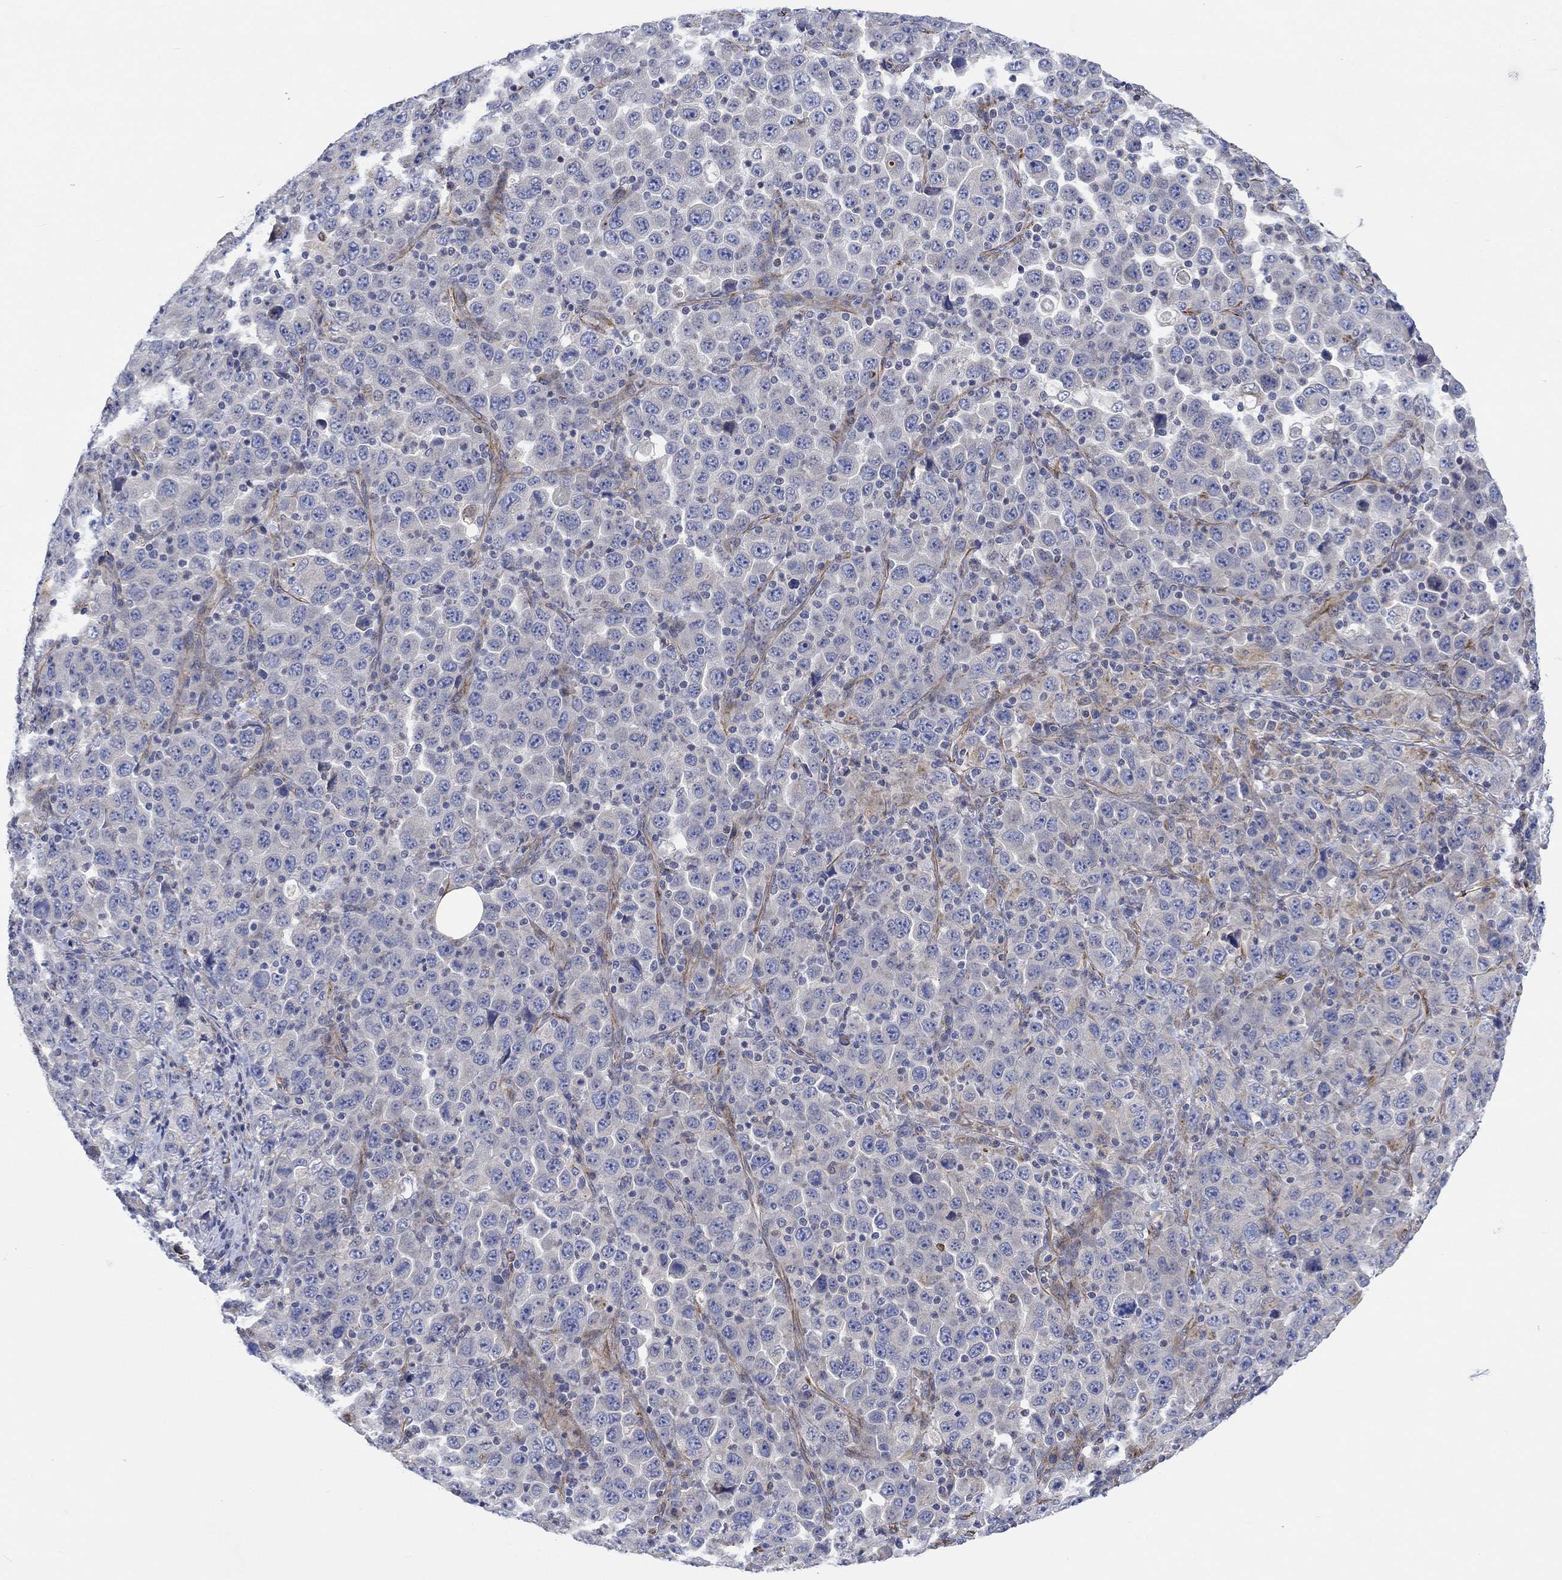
{"staining": {"intensity": "negative", "quantity": "none", "location": "none"}, "tissue": "stomach cancer", "cell_type": "Tumor cells", "image_type": "cancer", "snomed": [{"axis": "morphology", "description": "Normal tissue, NOS"}, {"axis": "morphology", "description": "Adenocarcinoma, NOS"}, {"axis": "topography", "description": "Stomach, upper"}, {"axis": "topography", "description": "Stomach"}], "caption": "Immunohistochemistry (IHC) micrograph of human adenocarcinoma (stomach) stained for a protein (brown), which shows no positivity in tumor cells. (Brightfield microscopy of DAB (3,3'-diaminobenzidine) immunohistochemistry at high magnification).", "gene": "CAMK1D", "patient": {"sex": "male", "age": 59}}